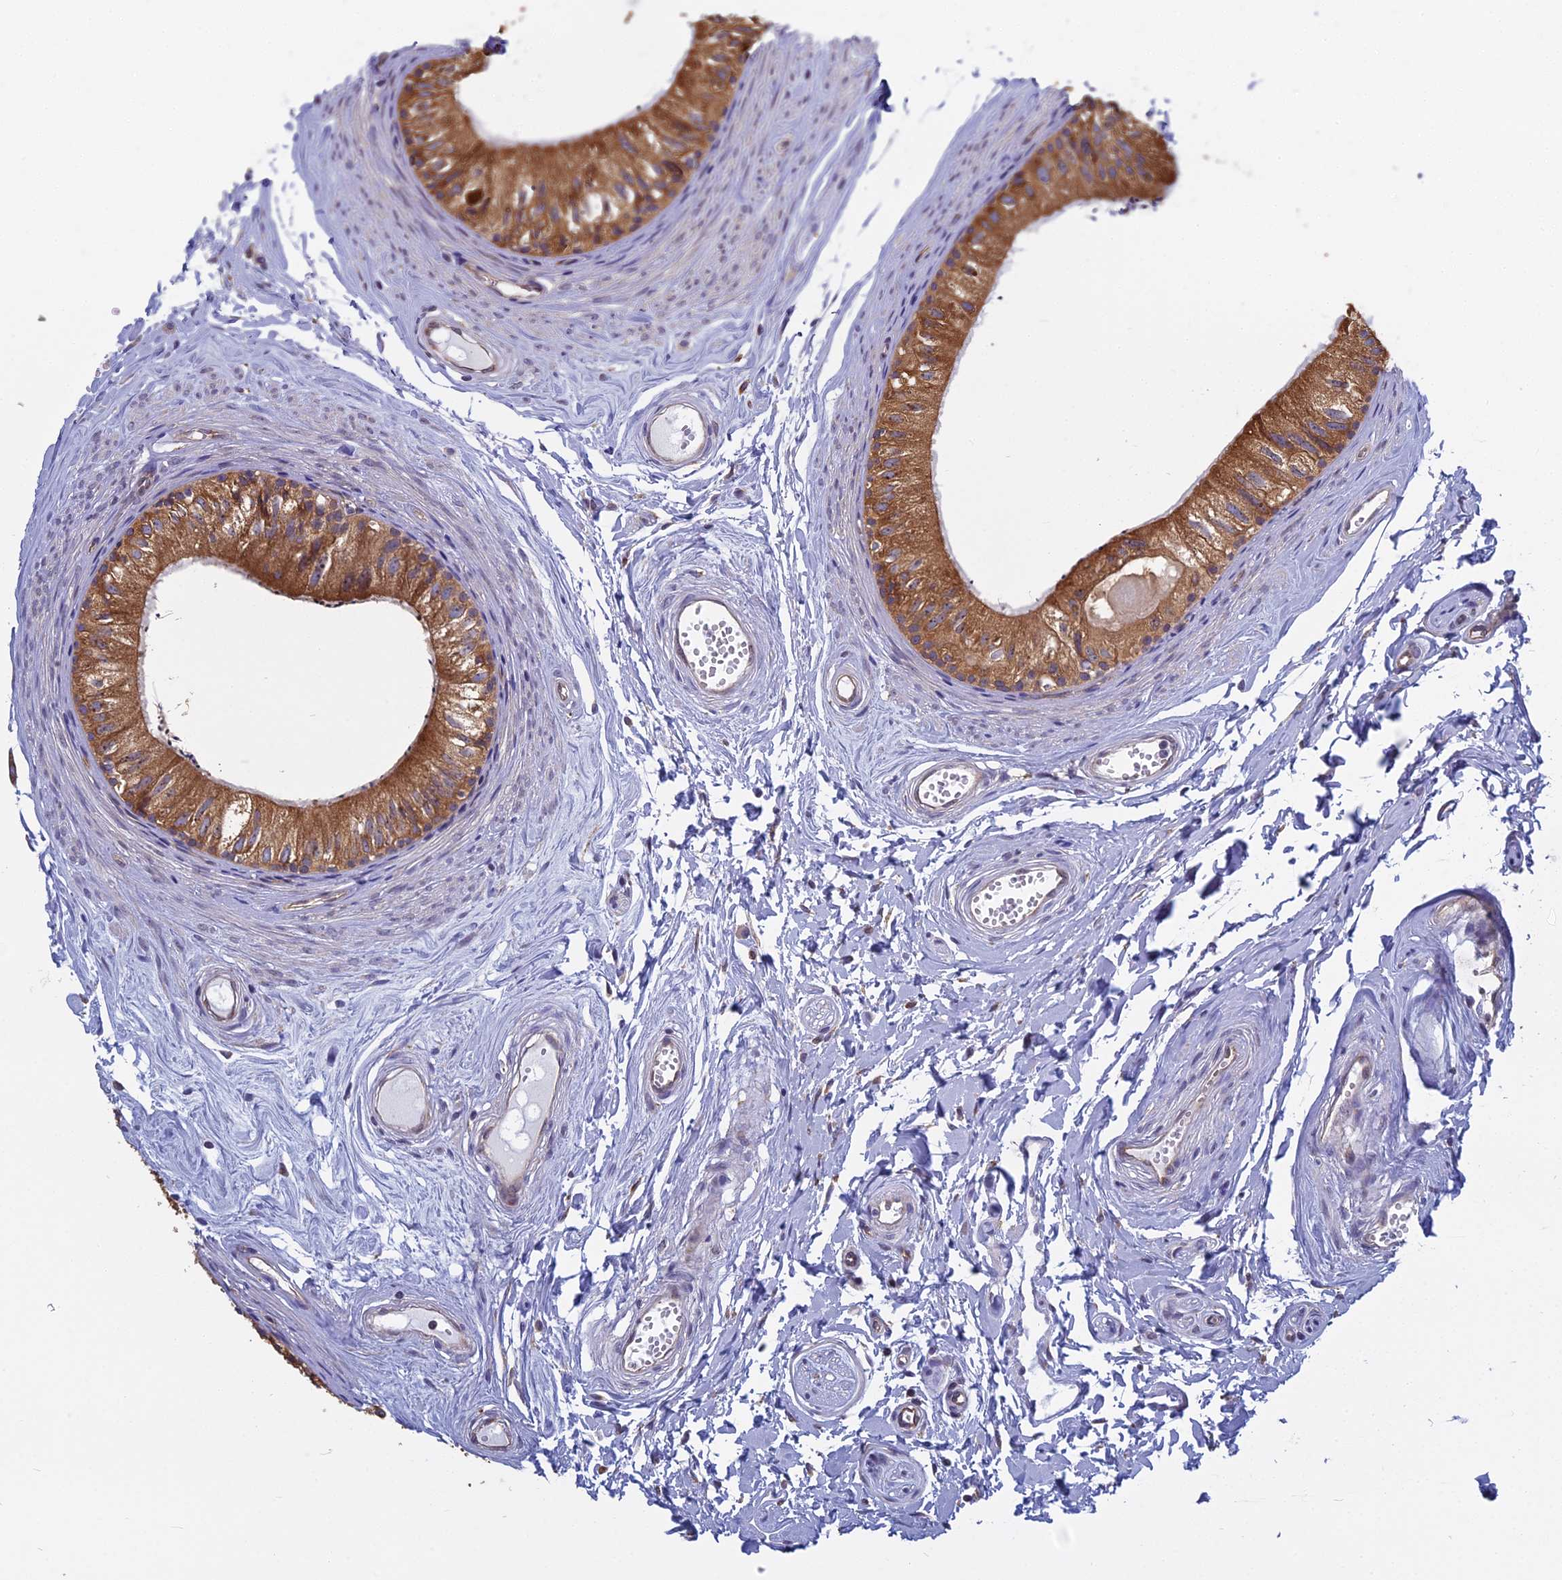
{"staining": {"intensity": "moderate", "quantity": ">75%", "location": "cytoplasmic/membranous"}, "tissue": "epididymis", "cell_type": "Glandular cells", "image_type": "normal", "snomed": [{"axis": "morphology", "description": "Normal tissue, NOS"}, {"axis": "topography", "description": "Epididymis"}], "caption": "A brown stain labels moderate cytoplasmic/membranous expression of a protein in glandular cells of unremarkable human epididymis. (Stains: DAB in brown, nuclei in blue, Microscopy: brightfield microscopy at high magnification).", "gene": "KIAA1143", "patient": {"sex": "male", "age": 56}}